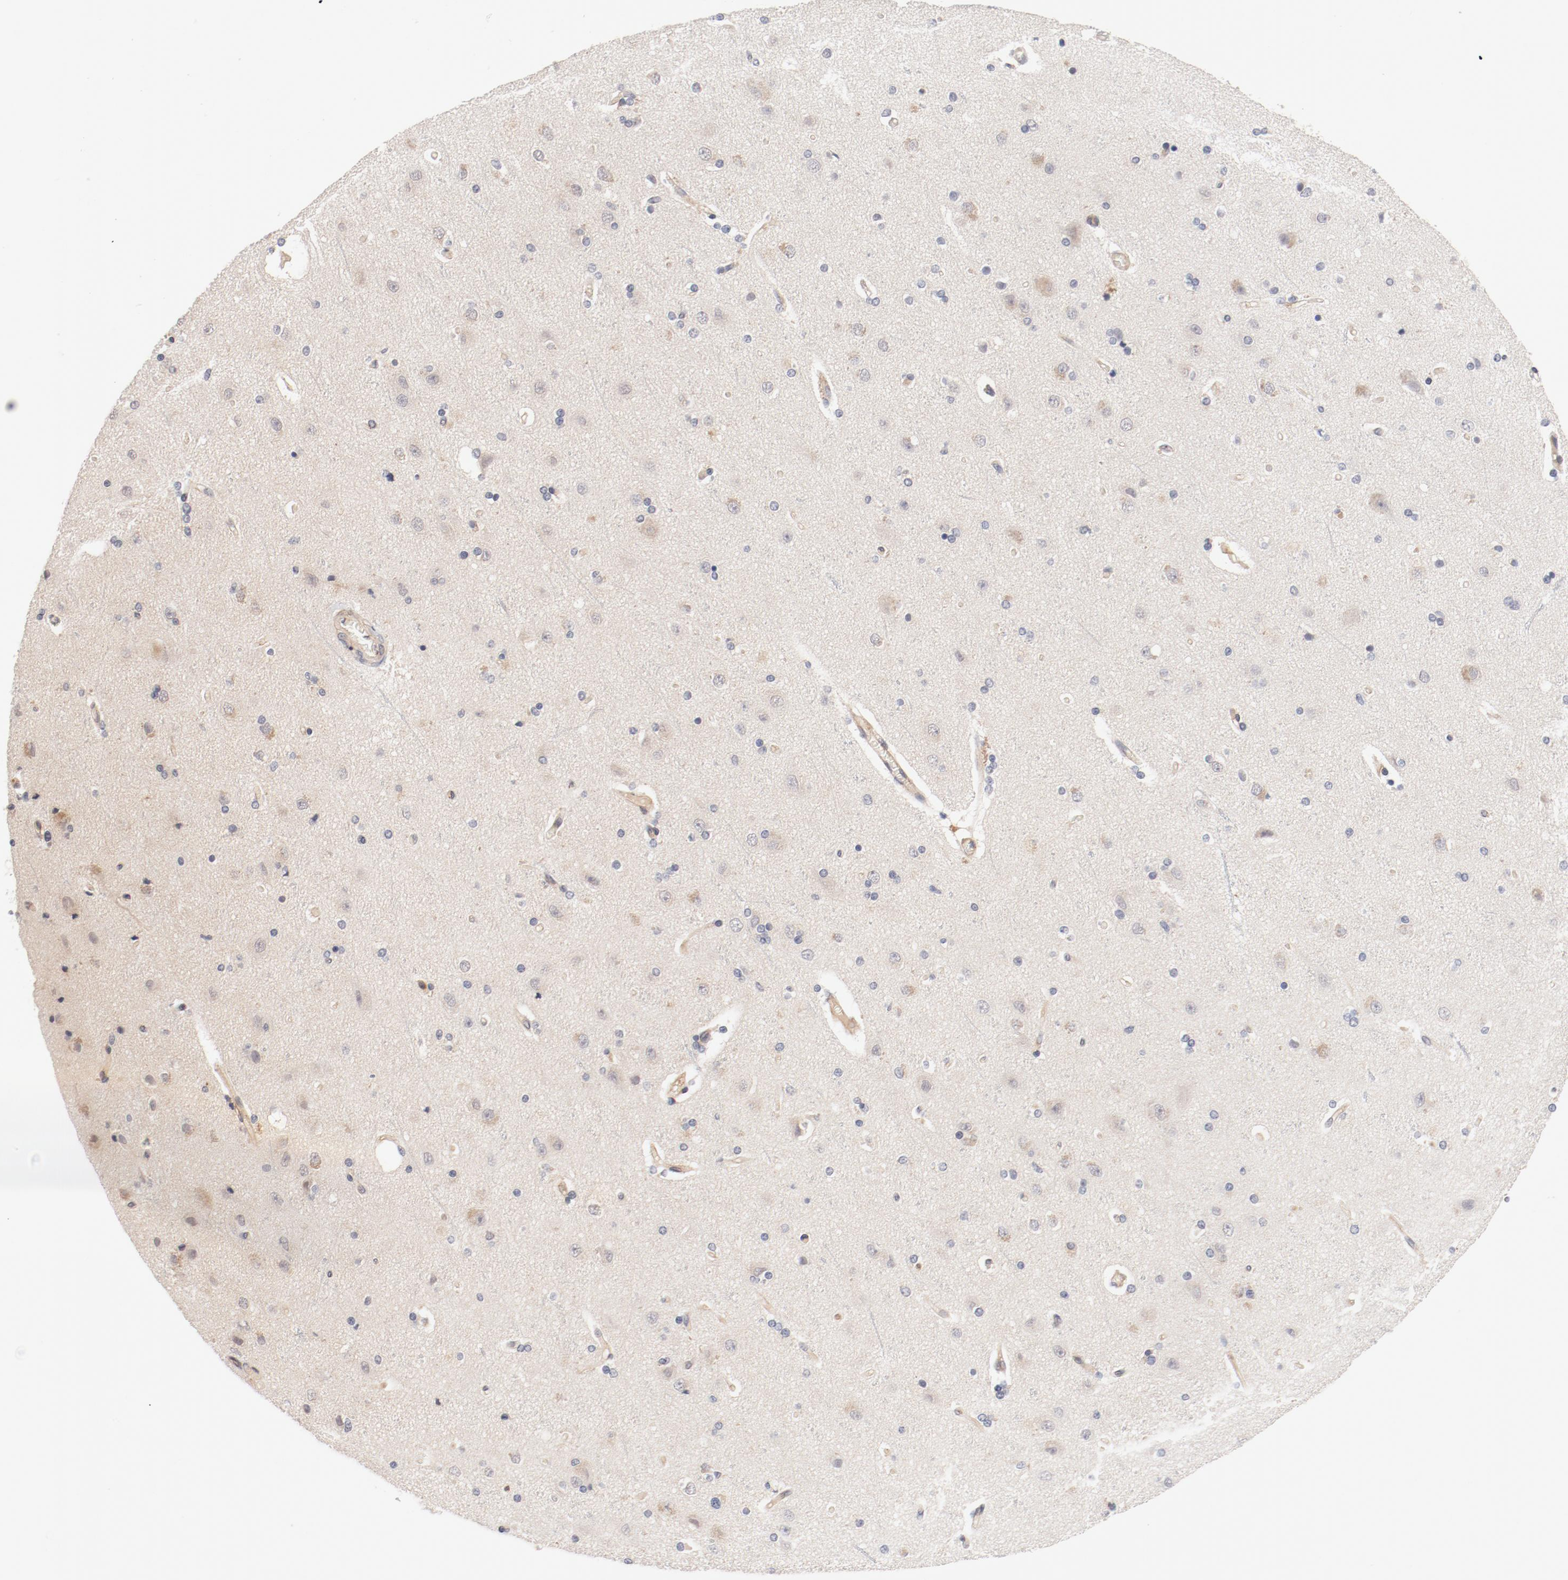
{"staining": {"intensity": "weak", "quantity": "25%-75%", "location": "cytoplasmic/membranous"}, "tissue": "cerebral cortex", "cell_type": "Endothelial cells", "image_type": "normal", "snomed": [{"axis": "morphology", "description": "Normal tissue, NOS"}, {"axis": "topography", "description": "Cerebral cortex"}], "caption": "High-magnification brightfield microscopy of unremarkable cerebral cortex stained with DAB (3,3'-diaminobenzidine) (brown) and counterstained with hematoxylin (blue). endothelial cells exhibit weak cytoplasmic/membranous positivity is seen in approximately25%-75% of cells. (IHC, brightfield microscopy, high magnification).", "gene": "ZNF267", "patient": {"sex": "female", "age": 54}}